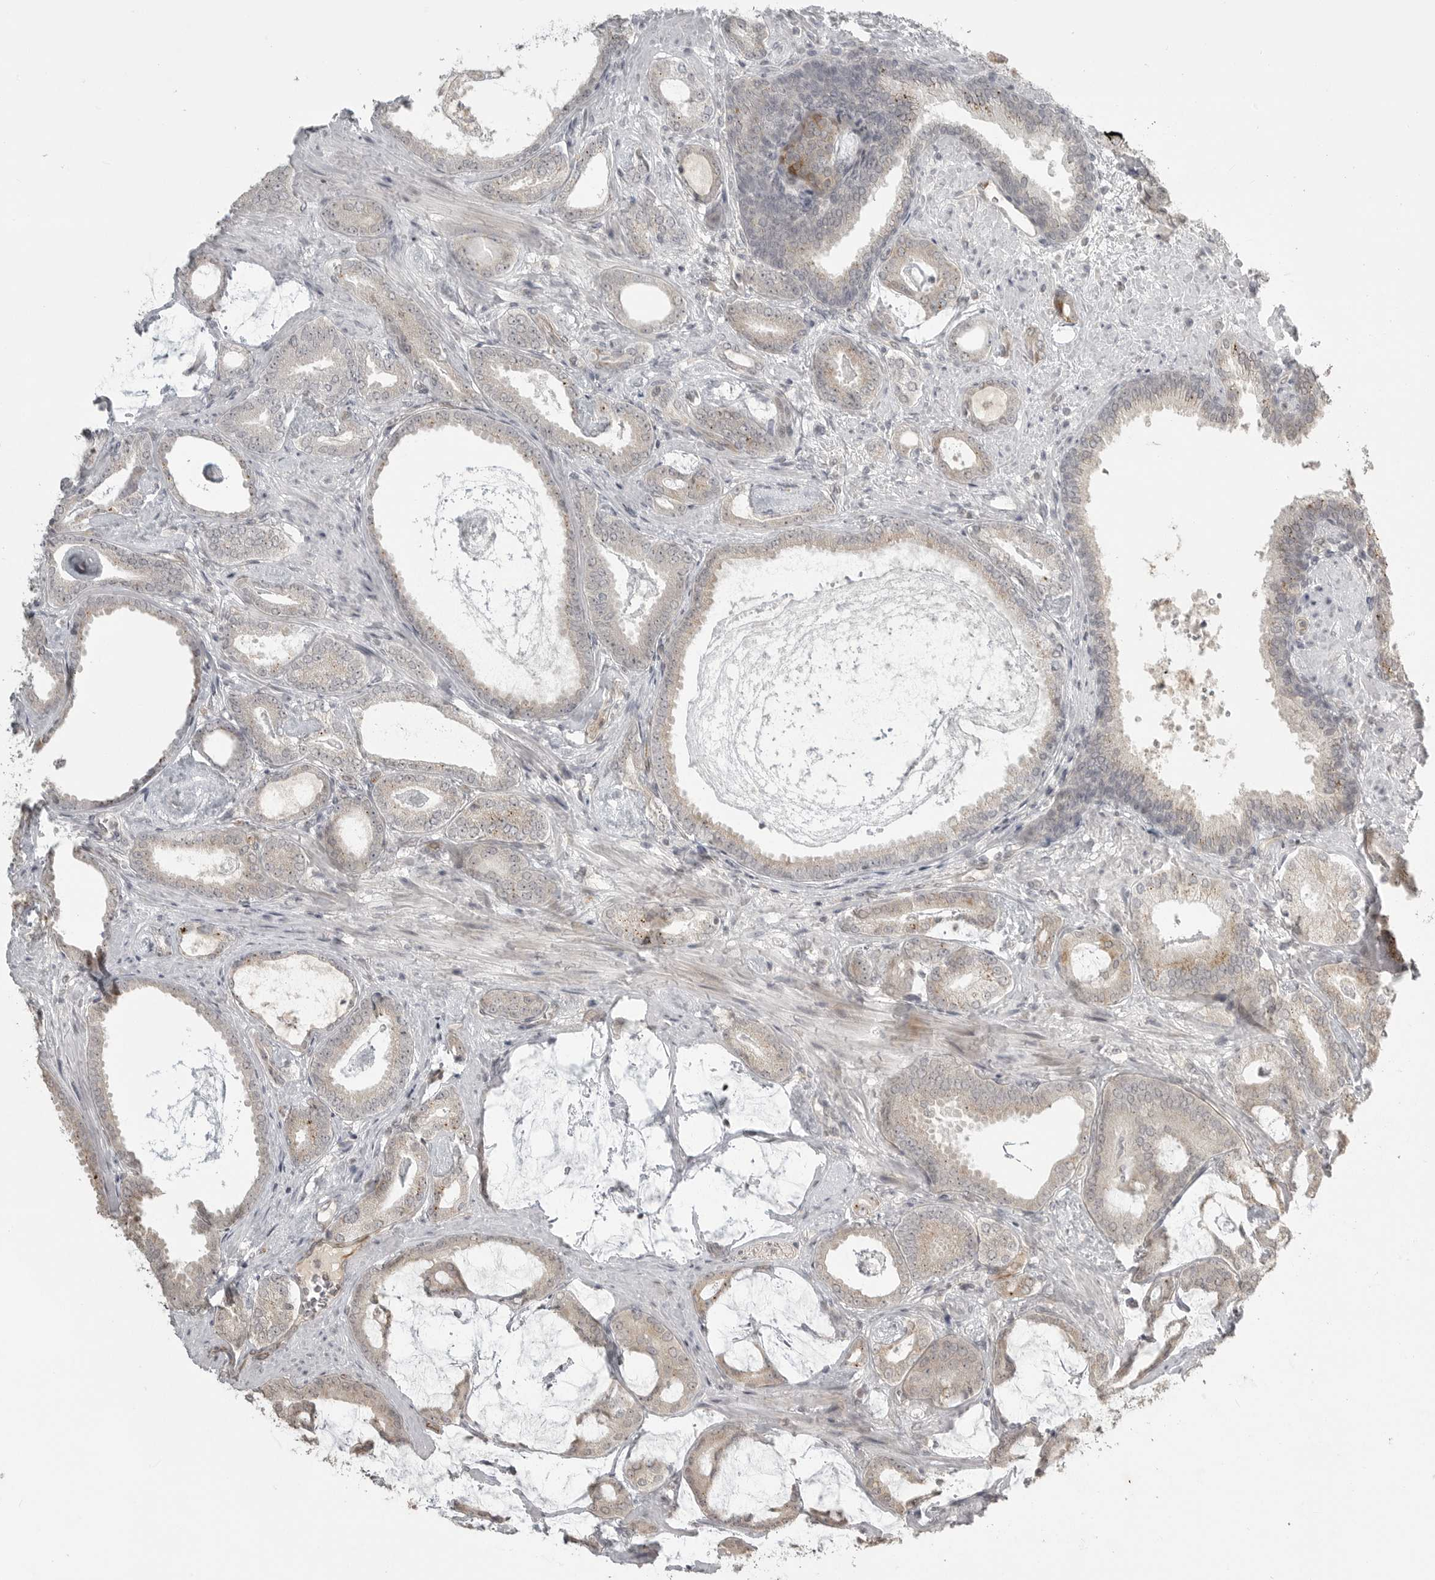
{"staining": {"intensity": "weak", "quantity": "25%-75%", "location": "cytoplasmic/membranous"}, "tissue": "prostate cancer", "cell_type": "Tumor cells", "image_type": "cancer", "snomed": [{"axis": "morphology", "description": "Adenocarcinoma, Low grade"}, {"axis": "topography", "description": "Prostate"}], "caption": "A low amount of weak cytoplasmic/membranous expression is identified in about 25%-75% of tumor cells in prostate cancer (low-grade adenocarcinoma) tissue.", "gene": "SMG8", "patient": {"sex": "male", "age": 71}}